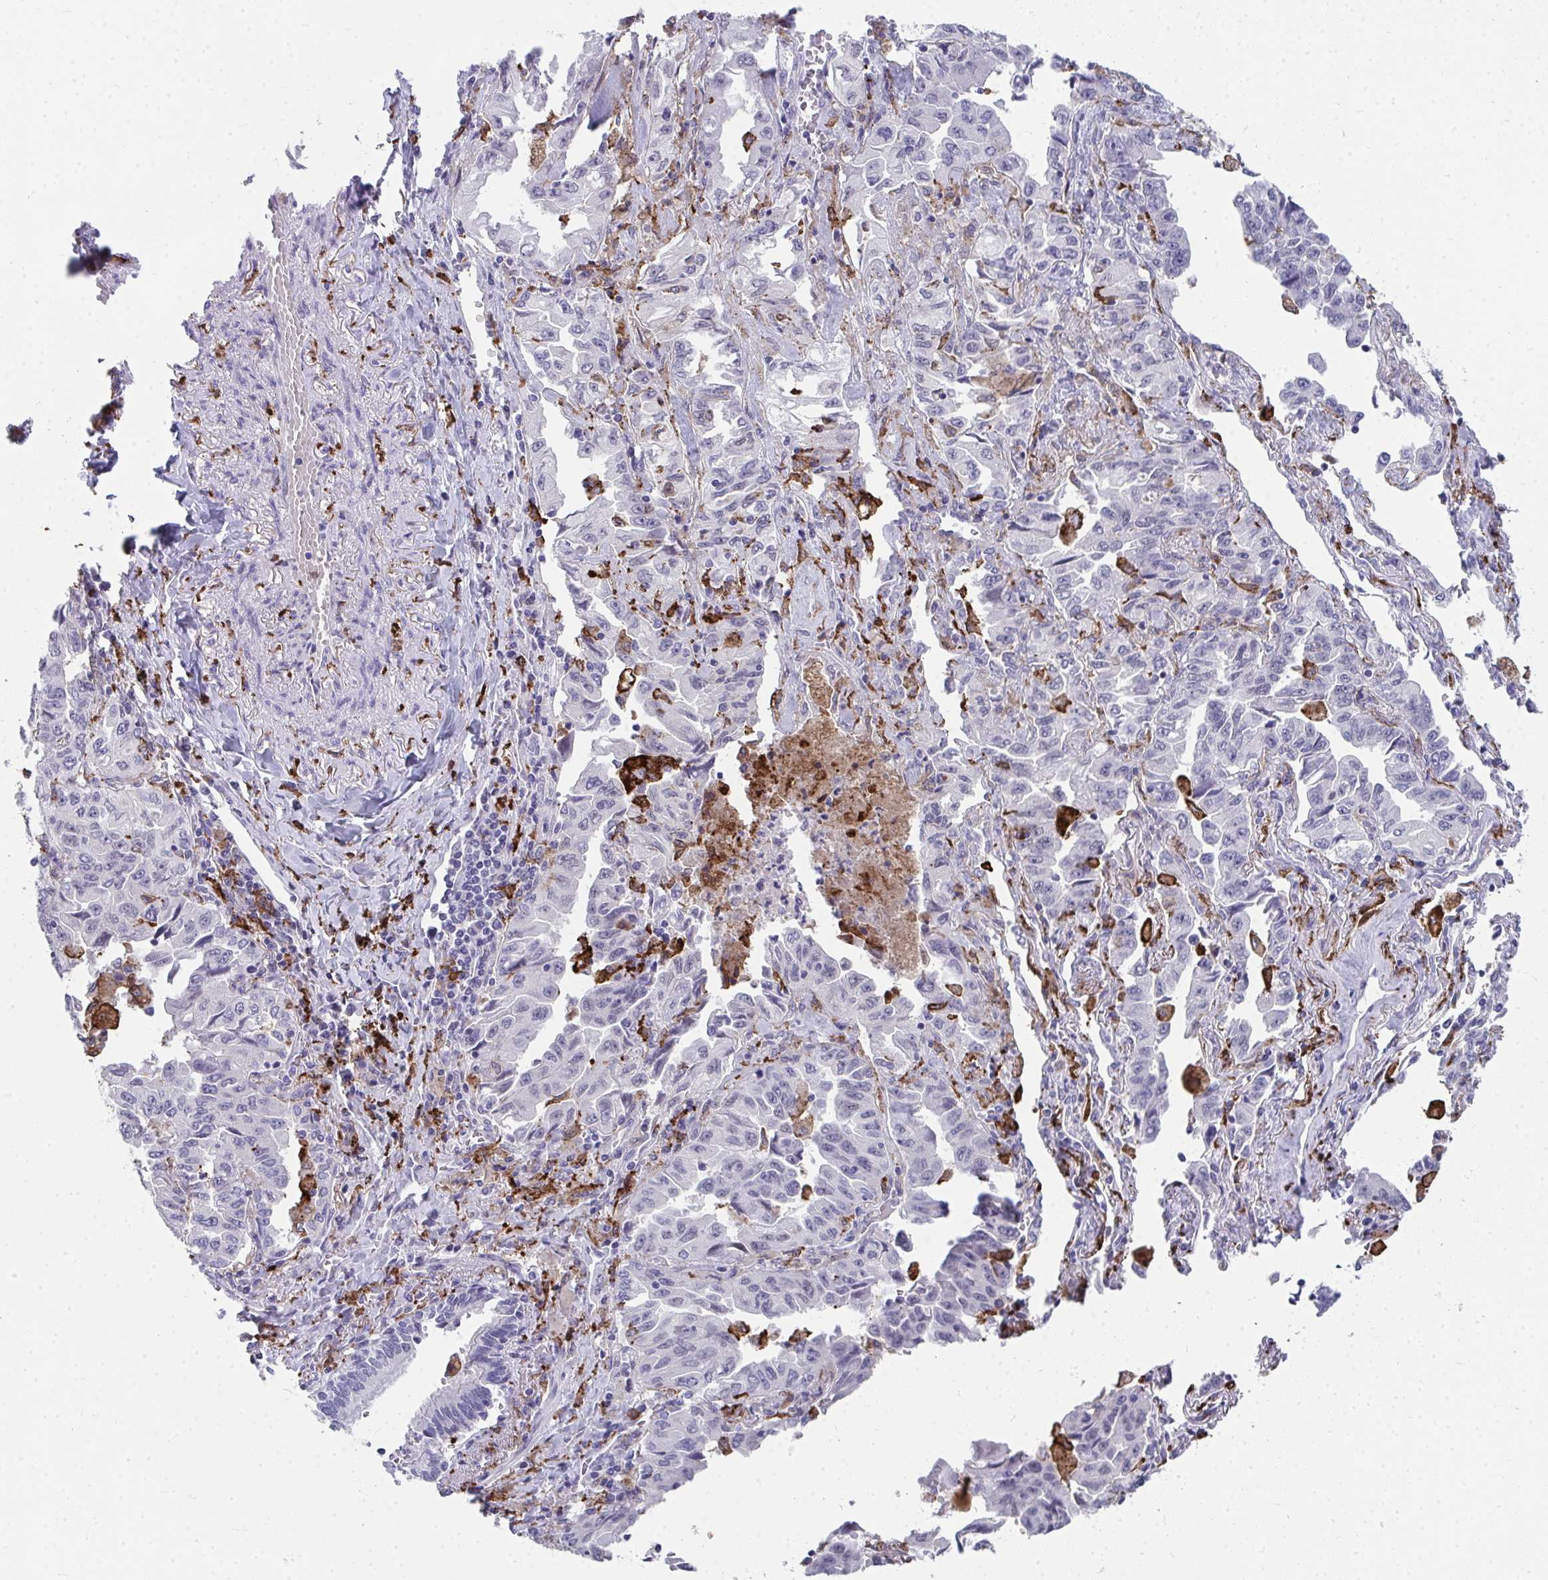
{"staining": {"intensity": "negative", "quantity": "none", "location": "none"}, "tissue": "lung cancer", "cell_type": "Tumor cells", "image_type": "cancer", "snomed": [{"axis": "morphology", "description": "Adenocarcinoma, NOS"}, {"axis": "topography", "description": "Lung"}], "caption": "Lung cancer (adenocarcinoma) was stained to show a protein in brown. There is no significant staining in tumor cells.", "gene": "CD163", "patient": {"sex": "female", "age": 51}}